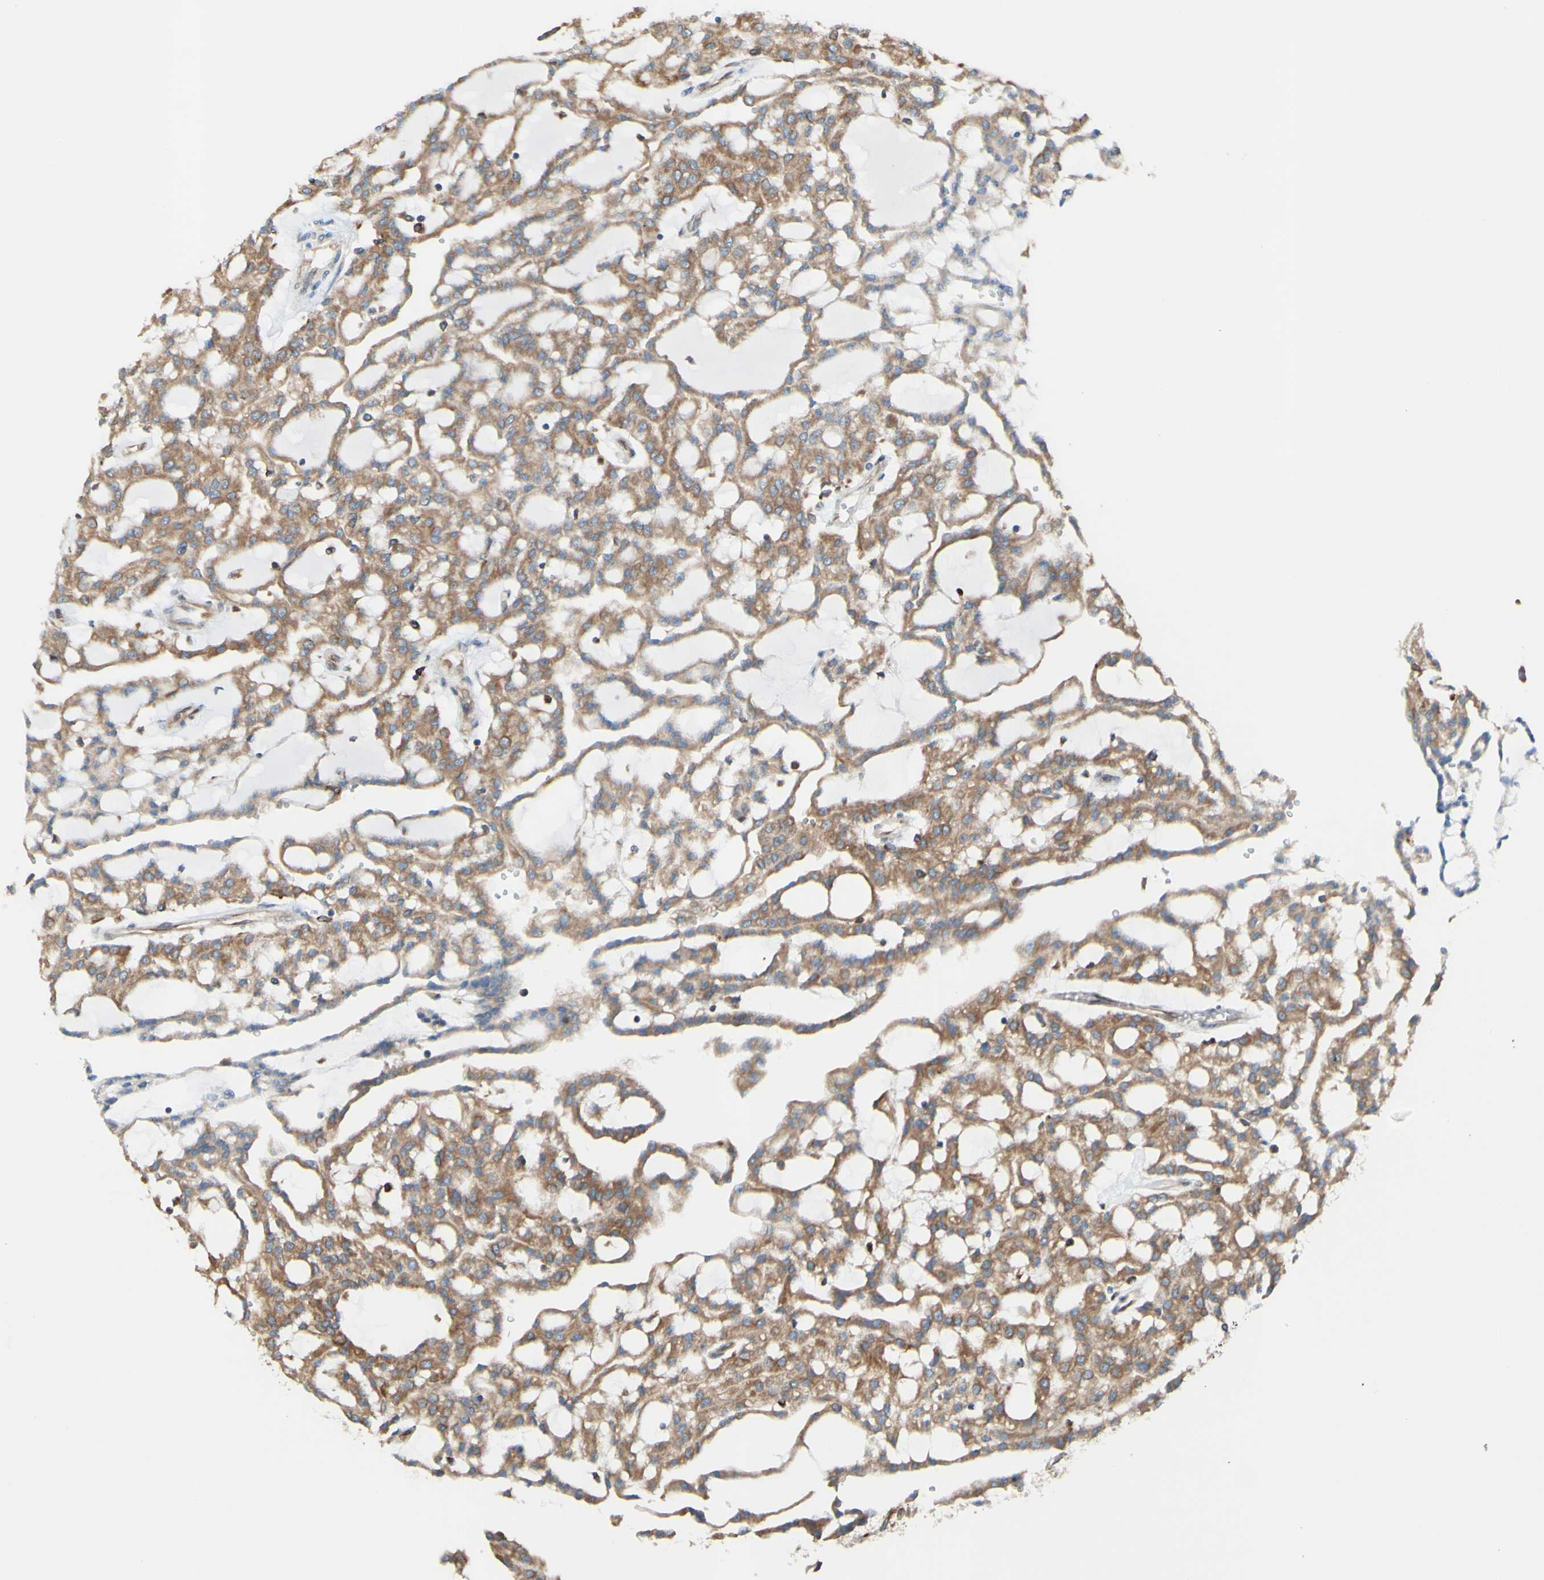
{"staining": {"intensity": "moderate", "quantity": ">75%", "location": "cytoplasmic/membranous"}, "tissue": "renal cancer", "cell_type": "Tumor cells", "image_type": "cancer", "snomed": [{"axis": "morphology", "description": "Adenocarcinoma, NOS"}, {"axis": "topography", "description": "Kidney"}], "caption": "Adenocarcinoma (renal) stained with DAB immunohistochemistry (IHC) exhibits medium levels of moderate cytoplasmic/membranous positivity in approximately >75% of tumor cells.", "gene": "DNAJB11", "patient": {"sex": "male", "age": 63}}